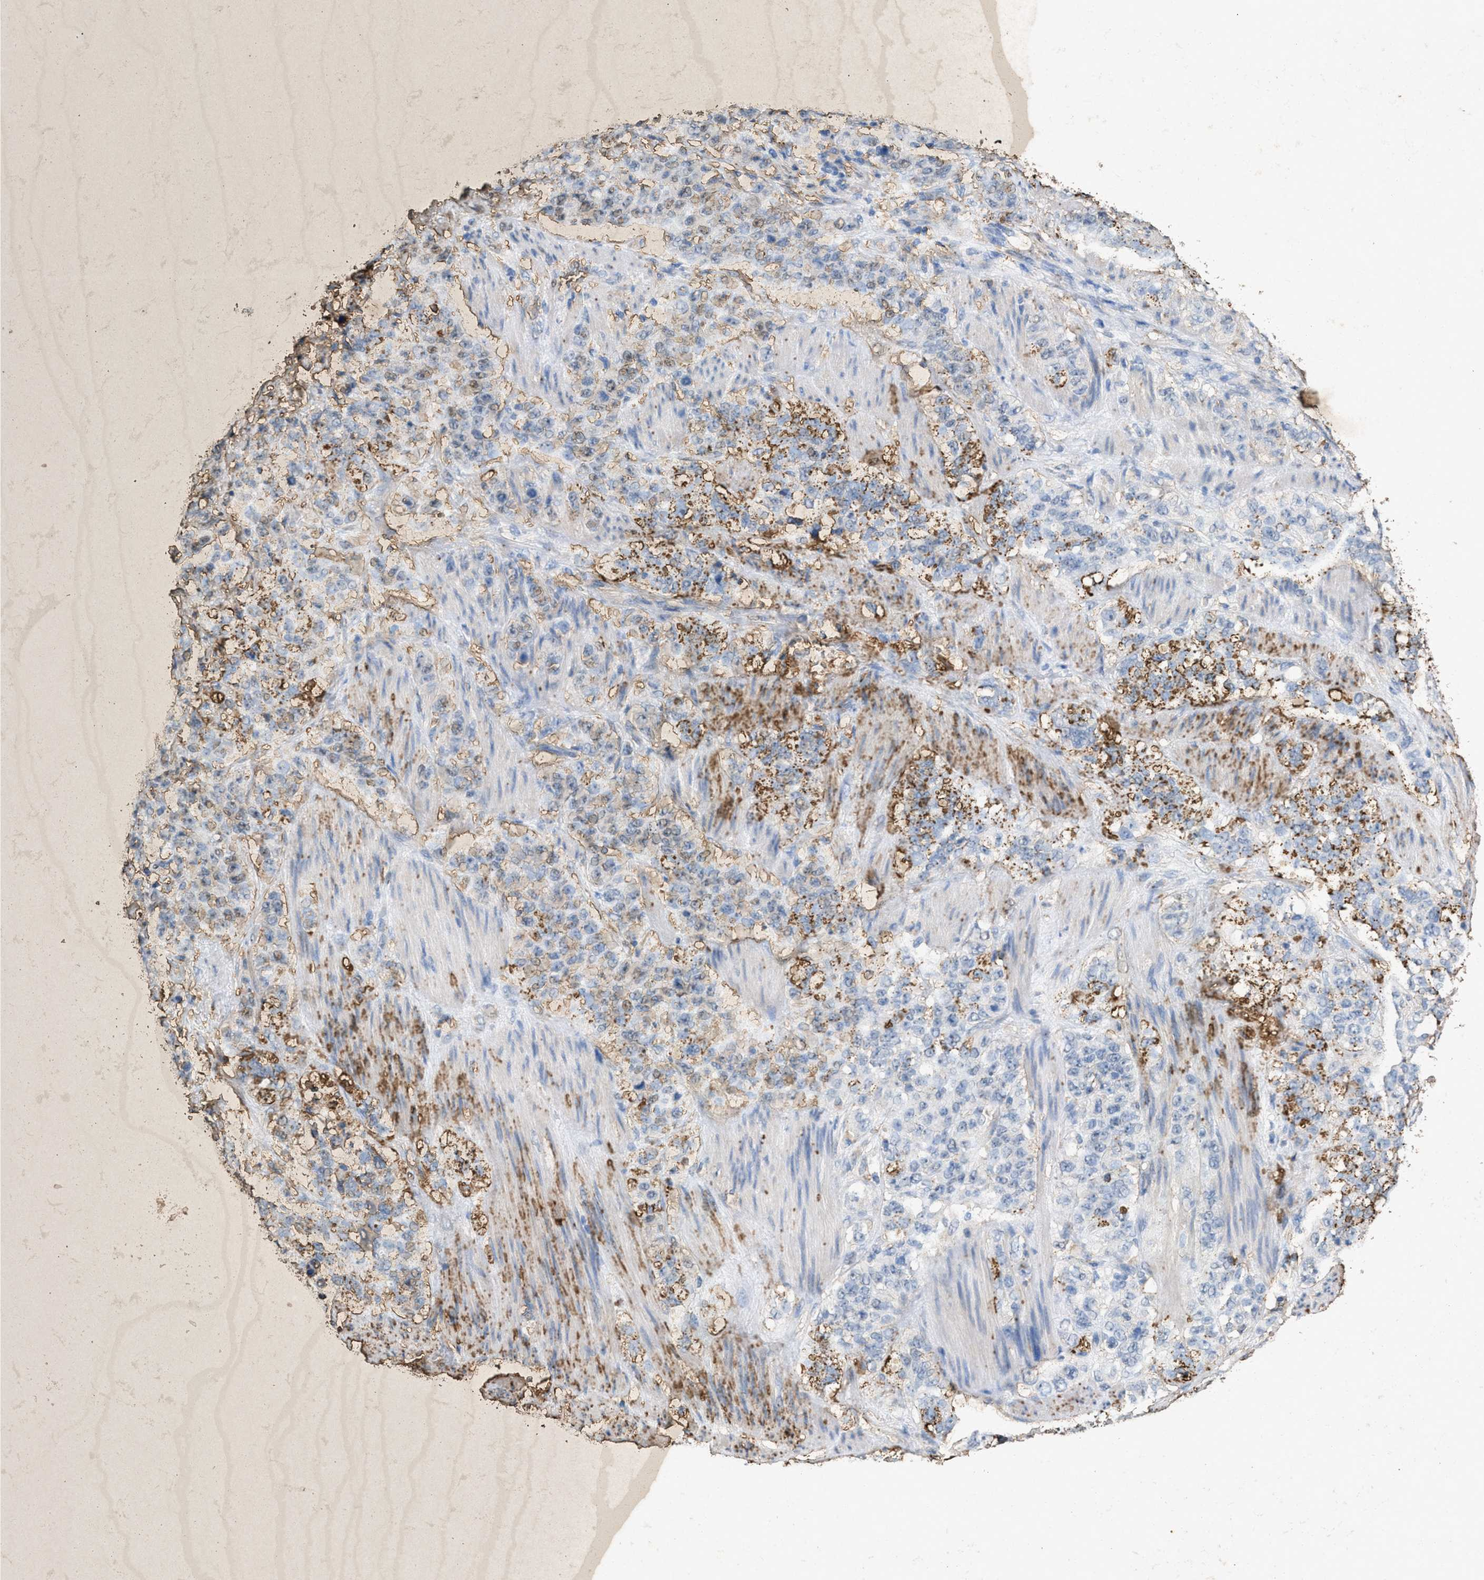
{"staining": {"intensity": "moderate", "quantity": "25%-75%", "location": "cytoplasmic/membranous"}, "tissue": "stomach cancer", "cell_type": "Tumor cells", "image_type": "cancer", "snomed": [{"axis": "morphology", "description": "Adenocarcinoma, NOS"}, {"axis": "topography", "description": "Stomach"}], "caption": "This photomicrograph shows immunohistochemistry staining of human stomach cancer, with medium moderate cytoplasmic/membranous positivity in approximately 25%-75% of tumor cells.", "gene": "LTB4R2", "patient": {"sex": "male", "age": 48}}